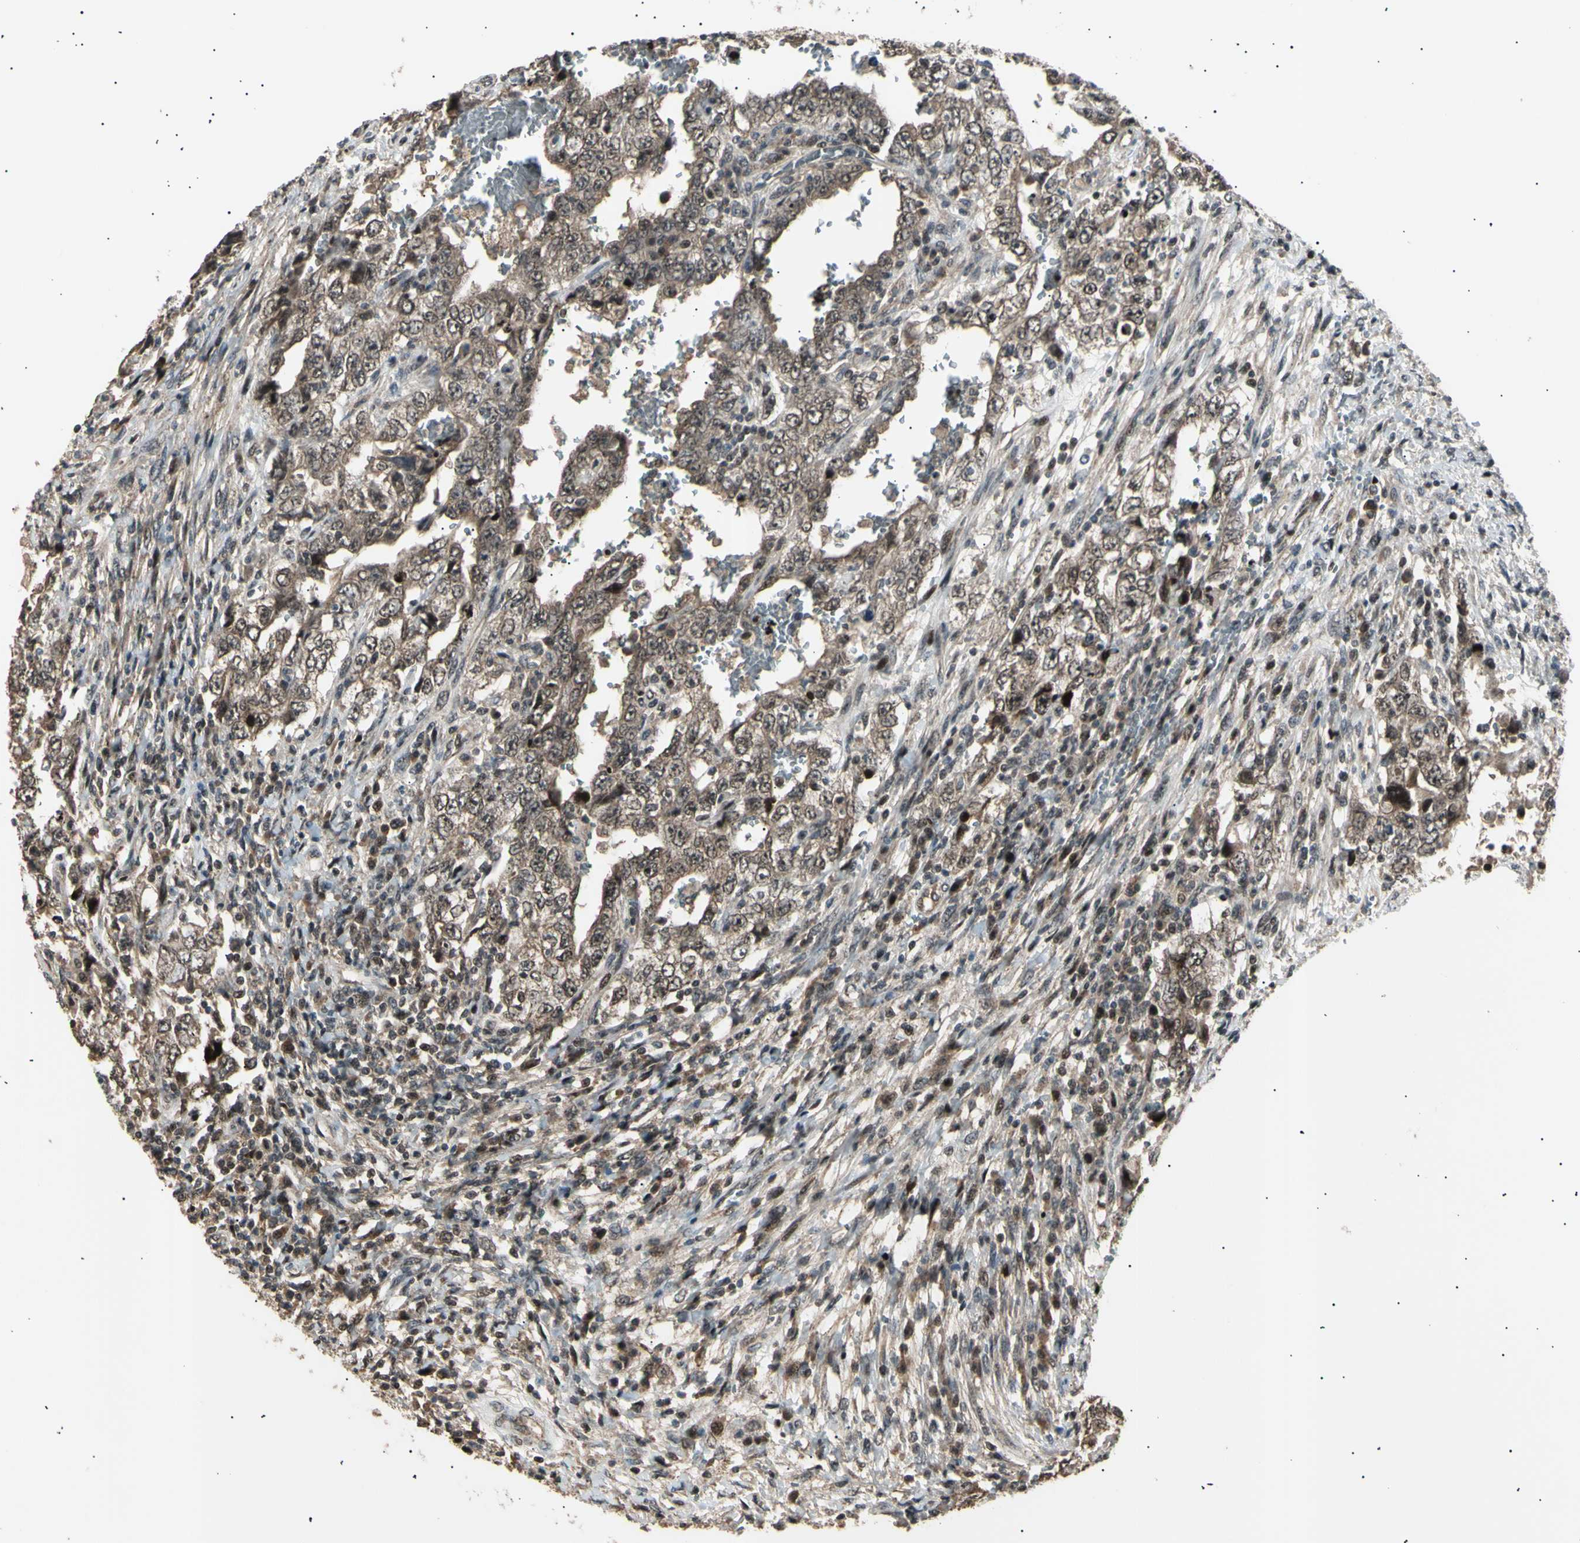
{"staining": {"intensity": "moderate", "quantity": ">75%", "location": "cytoplasmic/membranous,nuclear"}, "tissue": "testis cancer", "cell_type": "Tumor cells", "image_type": "cancer", "snomed": [{"axis": "morphology", "description": "Carcinoma, Embryonal, NOS"}, {"axis": "topography", "description": "Testis"}], "caption": "A brown stain highlights moderate cytoplasmic/membranous and nuclear expression of a protein in embryonal carcinoma (testis) tumor cells. (Brightfield microscopy of DAB IHC at high magnification).", "gene": "NUAK2", "patient": {"sex": "male", "age": 26}}